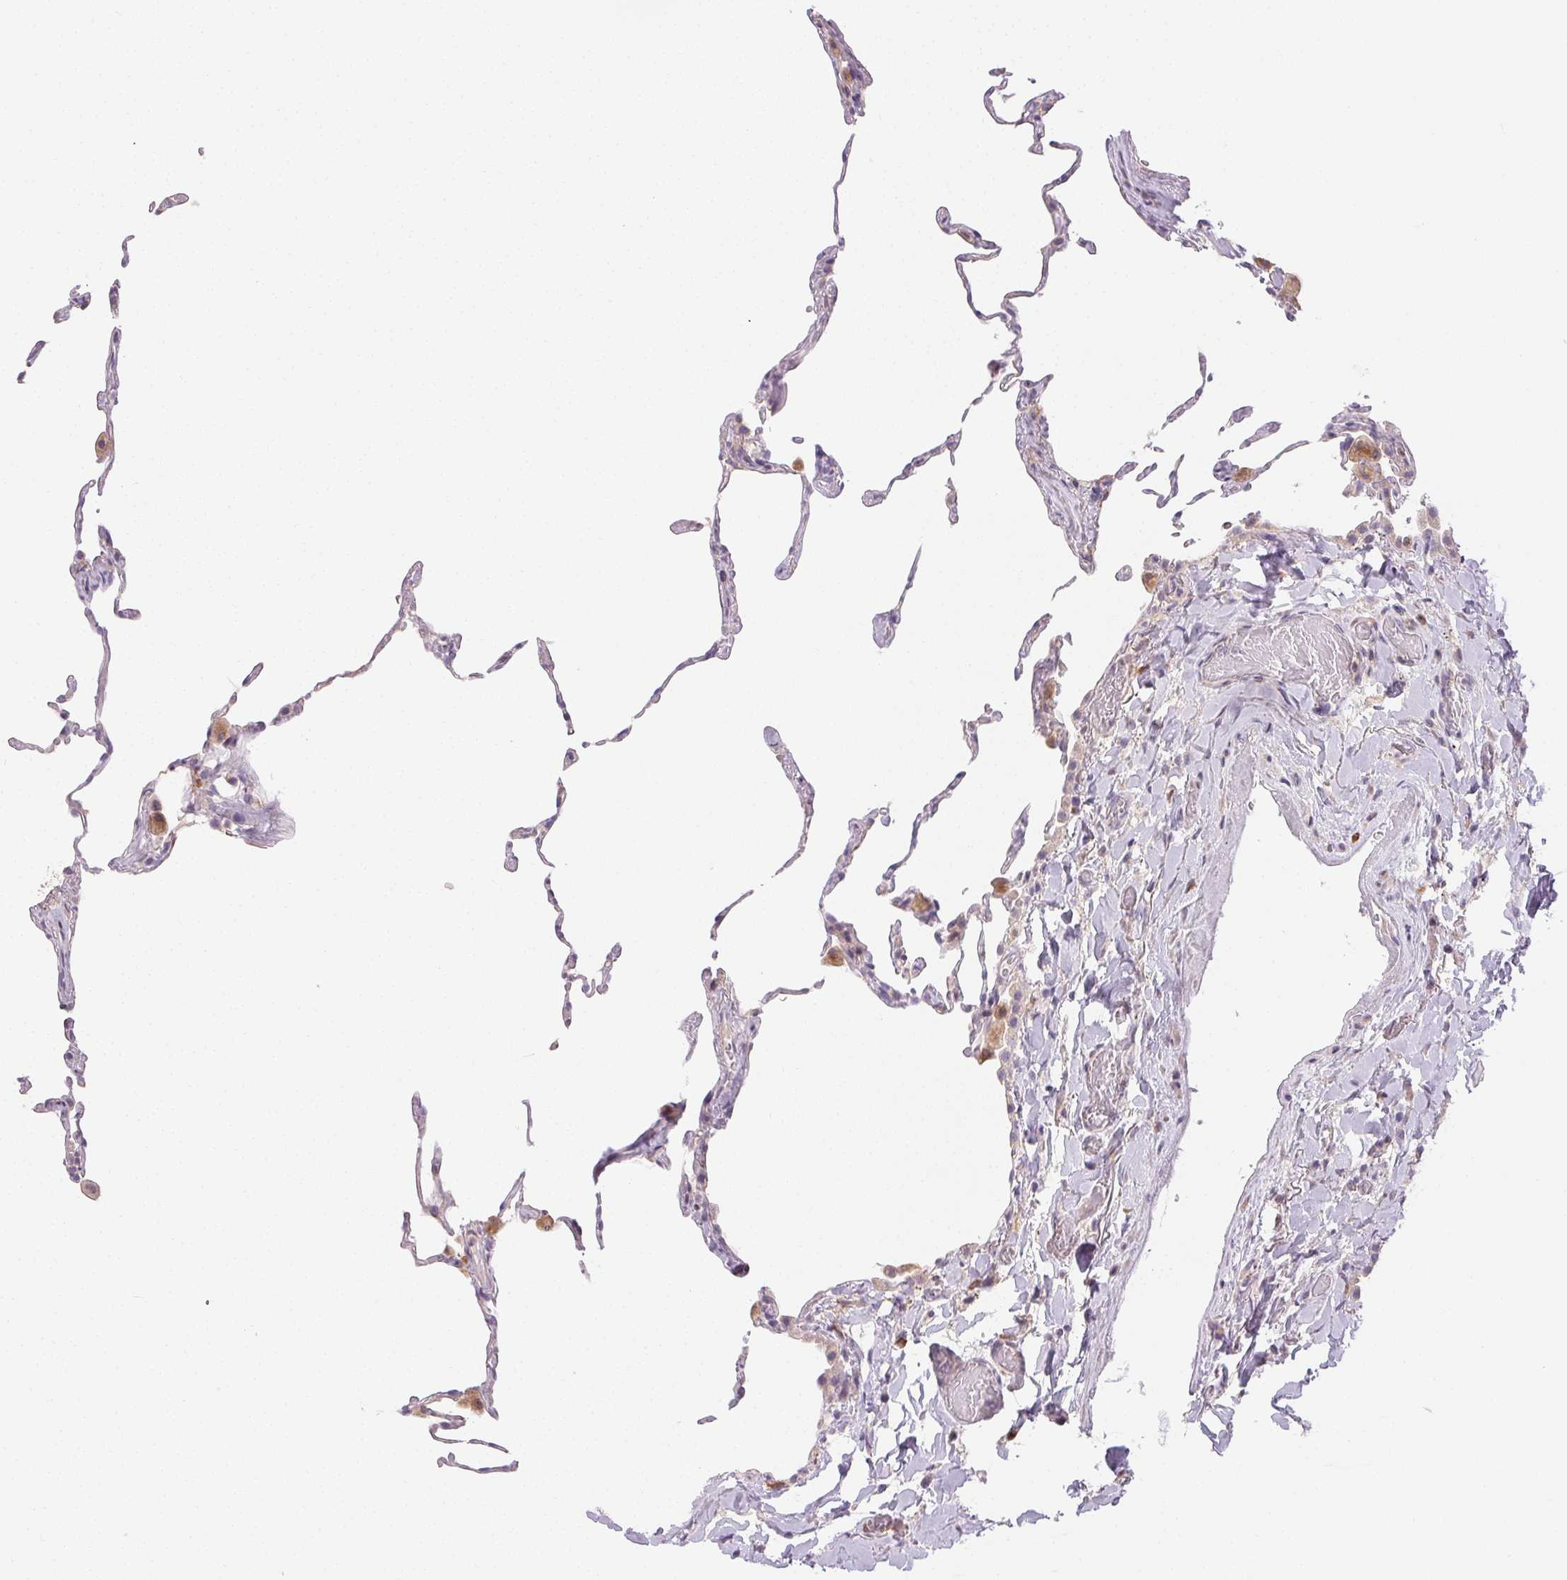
{"staining": {"intensity": "negative", "quantity": "none", "location": "none"}, "tissue": "lung", "cell_type": "Alveolar cells", "image_type": "normal", "snomed": [{"axis": "morphology", "description": "Normal tissue, NOS"}, {"axis": "topography", "description": "Lung"}], "caption": "The immunohistochemistry (IHC) photomicrograph has no significant positivity in alveolar cells of lung.", "gene": "RPGRIP1", "patient": {"sex": "female", "age": 57}}